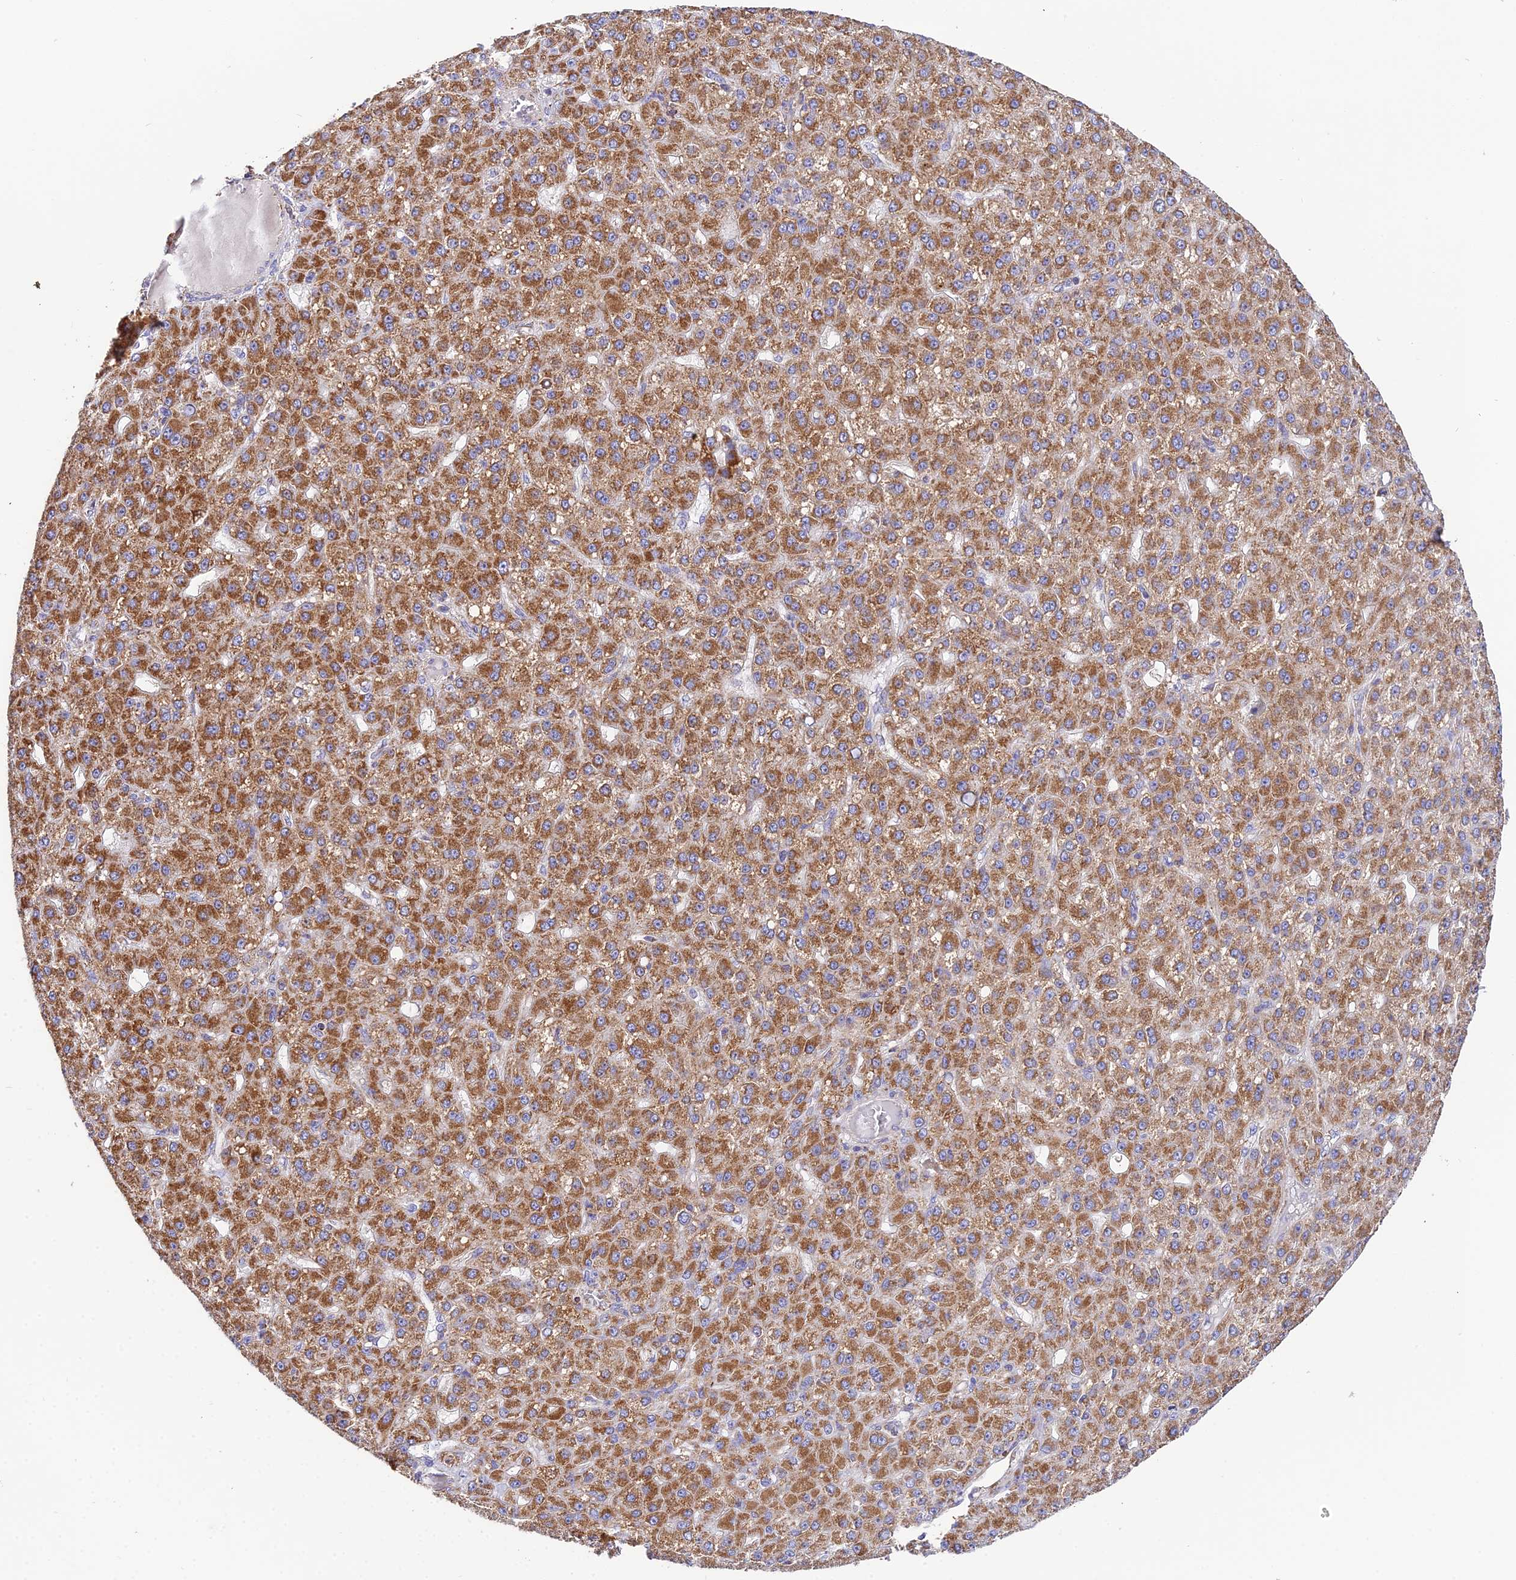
{"staining": {"intensity": "moderate", "quantity": ">75%", "location": "cytoplasmic/membranous"}, "tissue": "liver cancer", "cell_type": "Tumor cells", "image_type": "cancer", "snomed": [{"axis": "morphology", "description": "Carcinoma, Hepatocellular, NOS"}, {"axis": "topography", "description": "Liver"}], "caption": "Hepatocellular carcinoma (liver) stained with a brown dye exhibits moderate cytoplasmic/membranous positive staining in about >75% of tumor cells.", "gene": "NIPSNAP3A", "patient": {"sex": "male", "age": 67}}